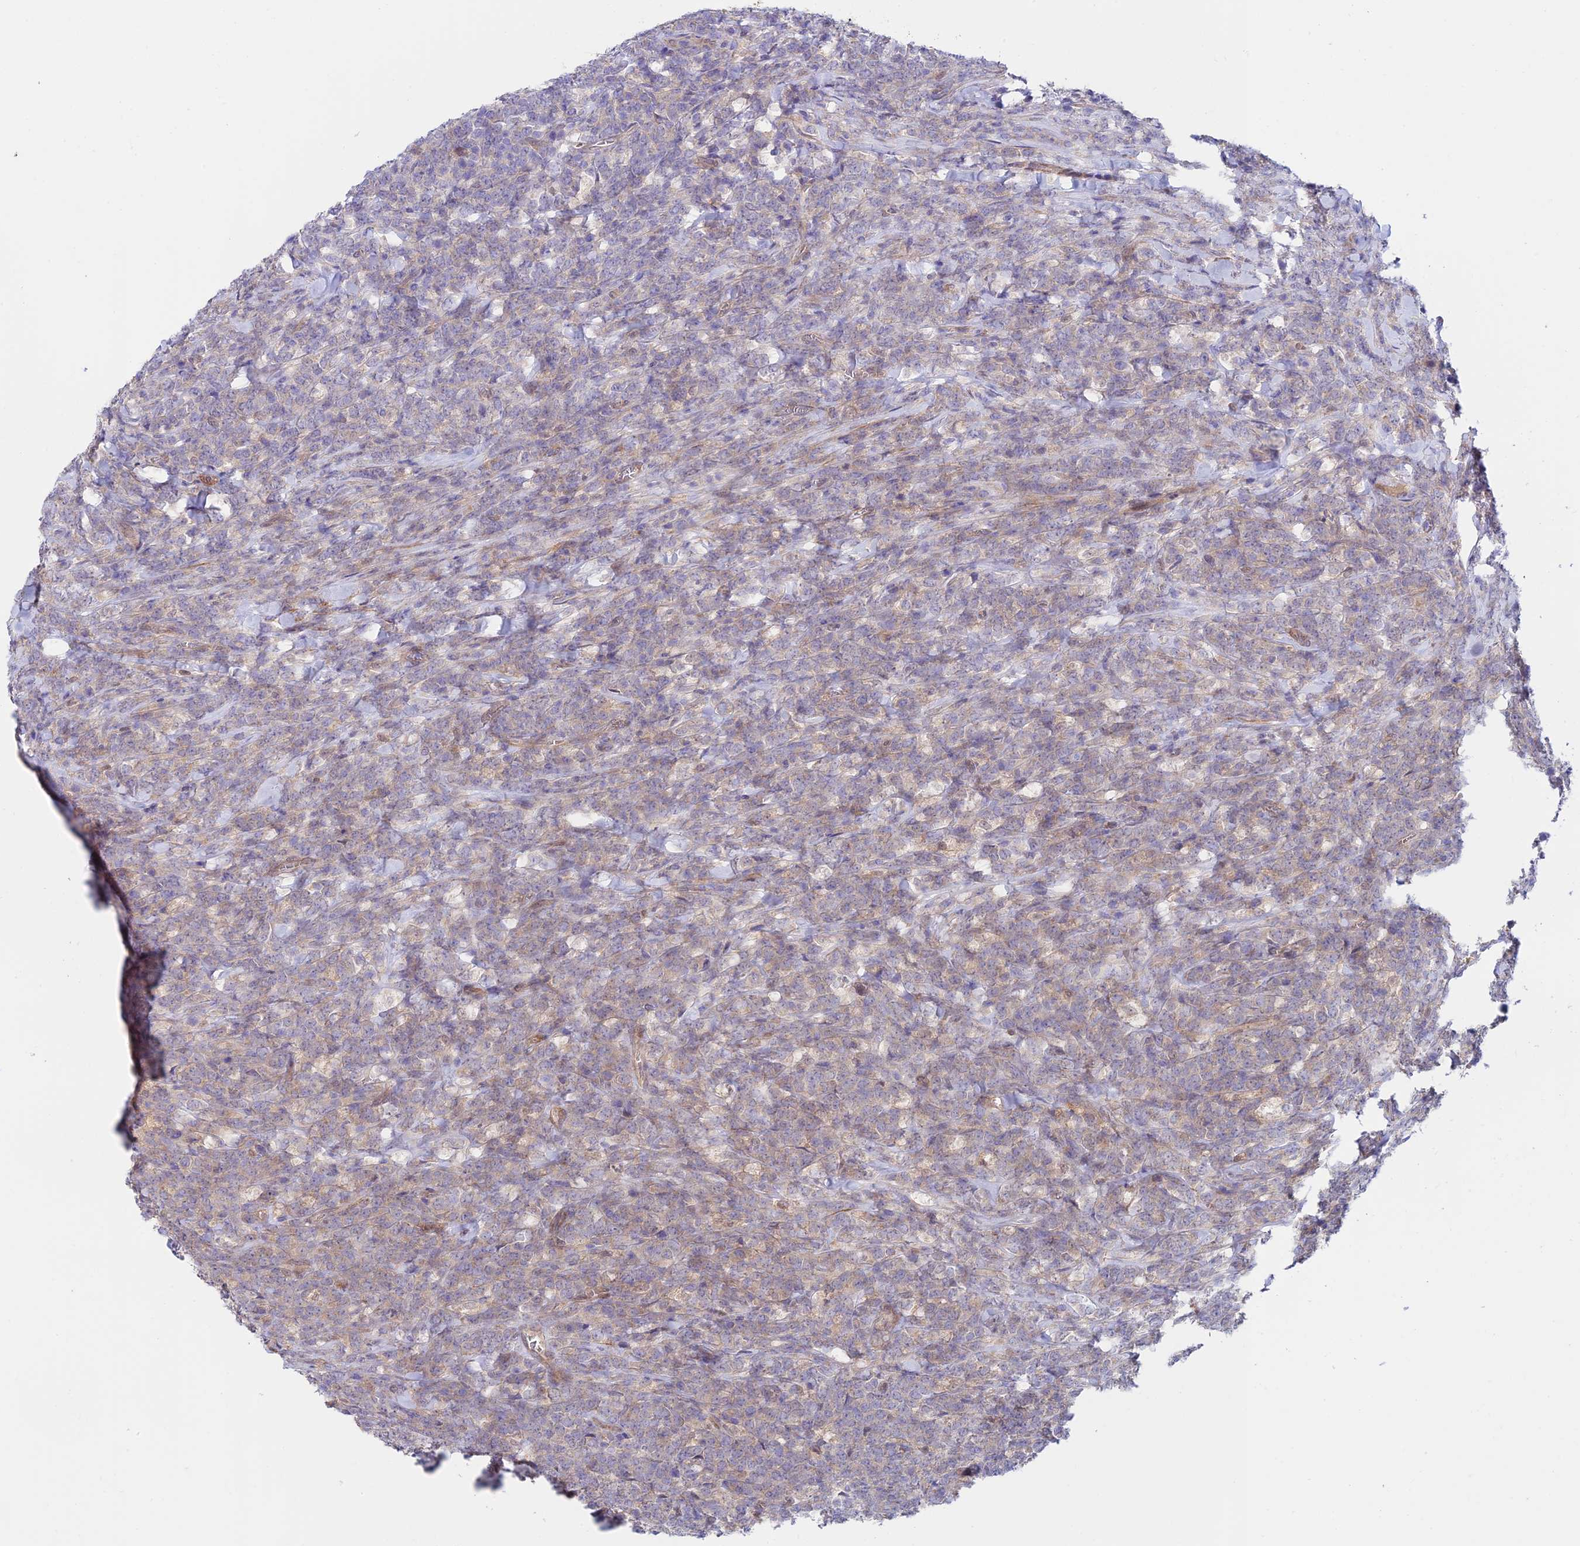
{"staining": {"intensity": "weak", "quantity": "<25%", "location": "cytoplasmic/membranous"}, "tissue": "lymphoma", "cell_type": "Tumor cells", "image_type": "cancer", "snomed": [{"axis": "morphology", "description": "Malignant lymphoma, non-Hodgkin's type, High grade"}, {"axis": "topography", "description": "Small intestine"}], "caption": "Tumor cells are negative for brown protein staining in malignant lymphoma, non-Hodgkin's type (high-grade). (DAB (3,3'-diaminobenzidine) IHC visualized using brightfield microscopy, high magnification).", "gene": "ANKRD50", "patient": {"sex": "male", "age": 8}}